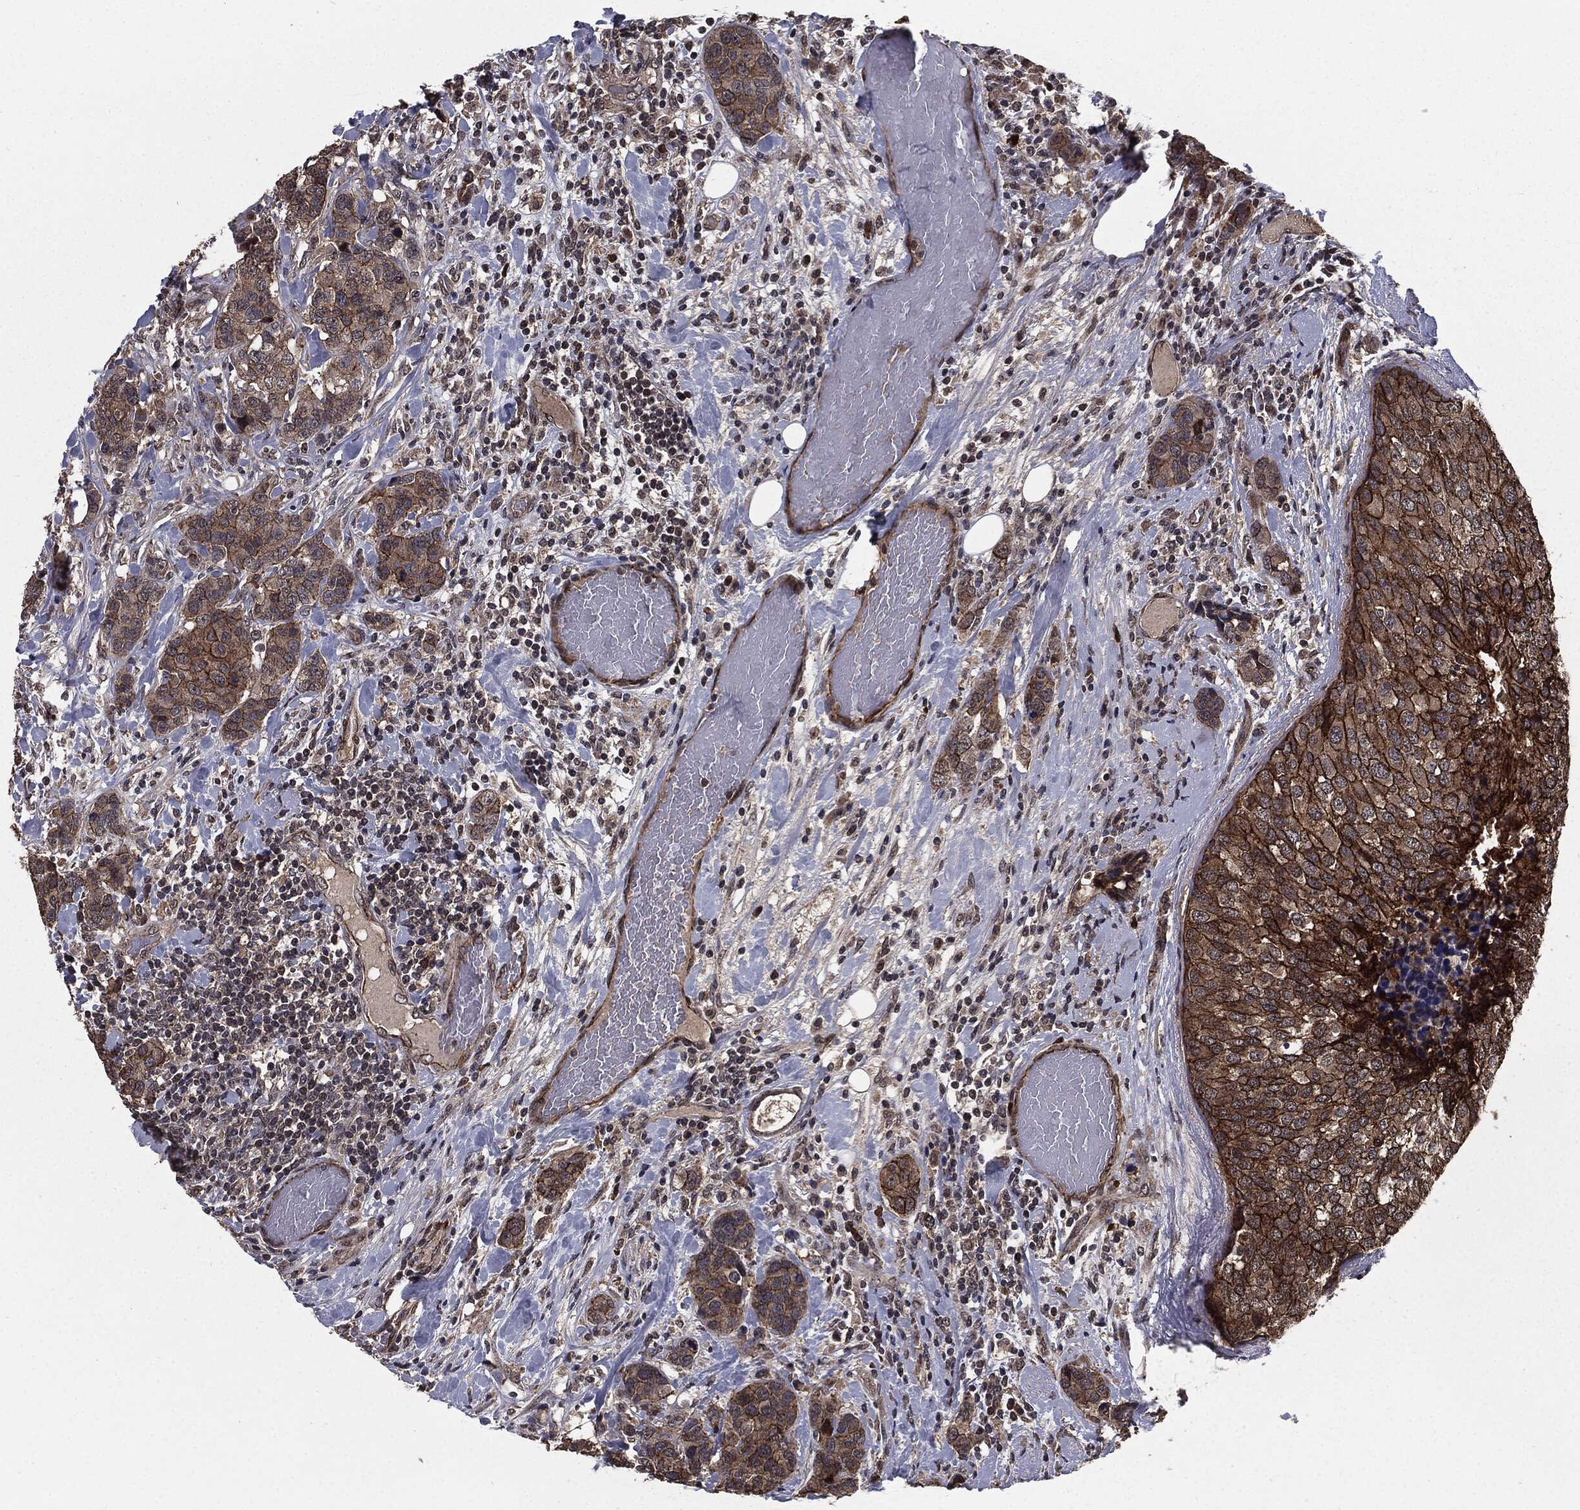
{"staining": {"intensity": "strong", "quantity": "25%-75%", "location": "cytoplasmic/membranous"}, "tissue": "breast cancer", "cell_type": "Tumor cells", "image_type": "cancer", "snomed": [{"axis": "morphology", "description": "Lobular carcinoma"}, {"axis": "topography", "description": "Breast"}], "caption": "Protein staining shows strong cytoplasmic/membranous positivity in about 25%-75% of tumor cells in breast lobular carcinoma. The staining is performed using DAB (3,3'-diaminobenzidine) brown chromogen to label protein expression. The nuclei are counter-stained blue using hematoxylin.", "gene": "PTPA", "patient": {"sex": "female", "age": 59}}